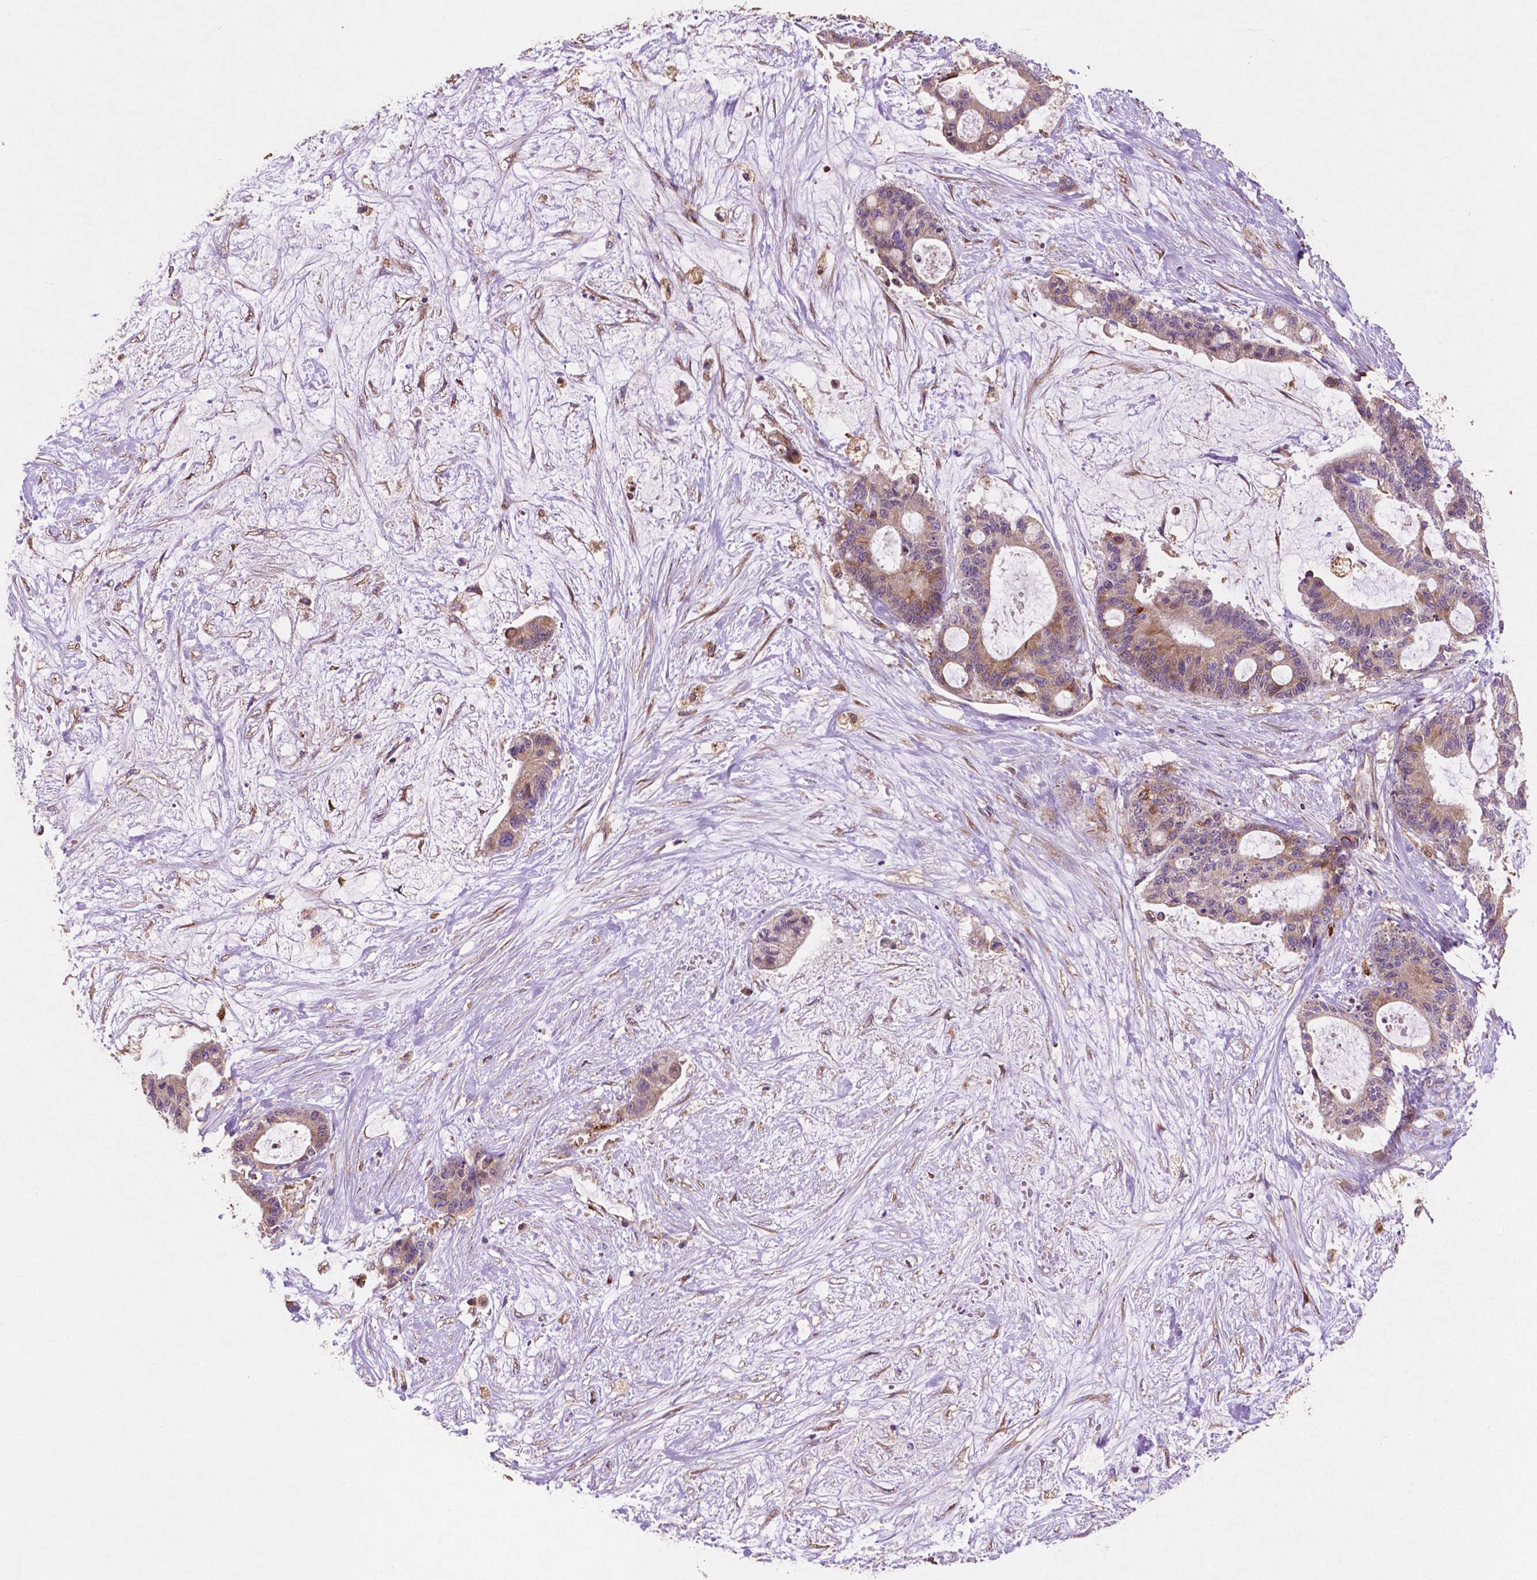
{"staining": {"intensity": "weak", "quantity": ">75%", "location": "cytoplasmic/membranous"}, "tissue": "liver cancer", "cell_type": "Tumor cells", "image_type": "cancer", "snomed": [{"axis": "morphology", "description": "Normal tissue, NOS"}, {"axis": "morphology", "description": "Cholangiocarcinoma"}, {"axis": "topography", "description": "Liver"}, {"axis": "topography", "description": "Peripheral nerve tissue"}], "caption": "Immunohistochemistry (IHC) photomicrograph of liver cancer (cholangiocarcinoma) stained for a protein (brown), which displays low levels of weak cytoplasmic/membranous expression in about >75% of tumor cells.", "gene": "MBTPS1", "patient": {"sex": "female", "age": 73}}